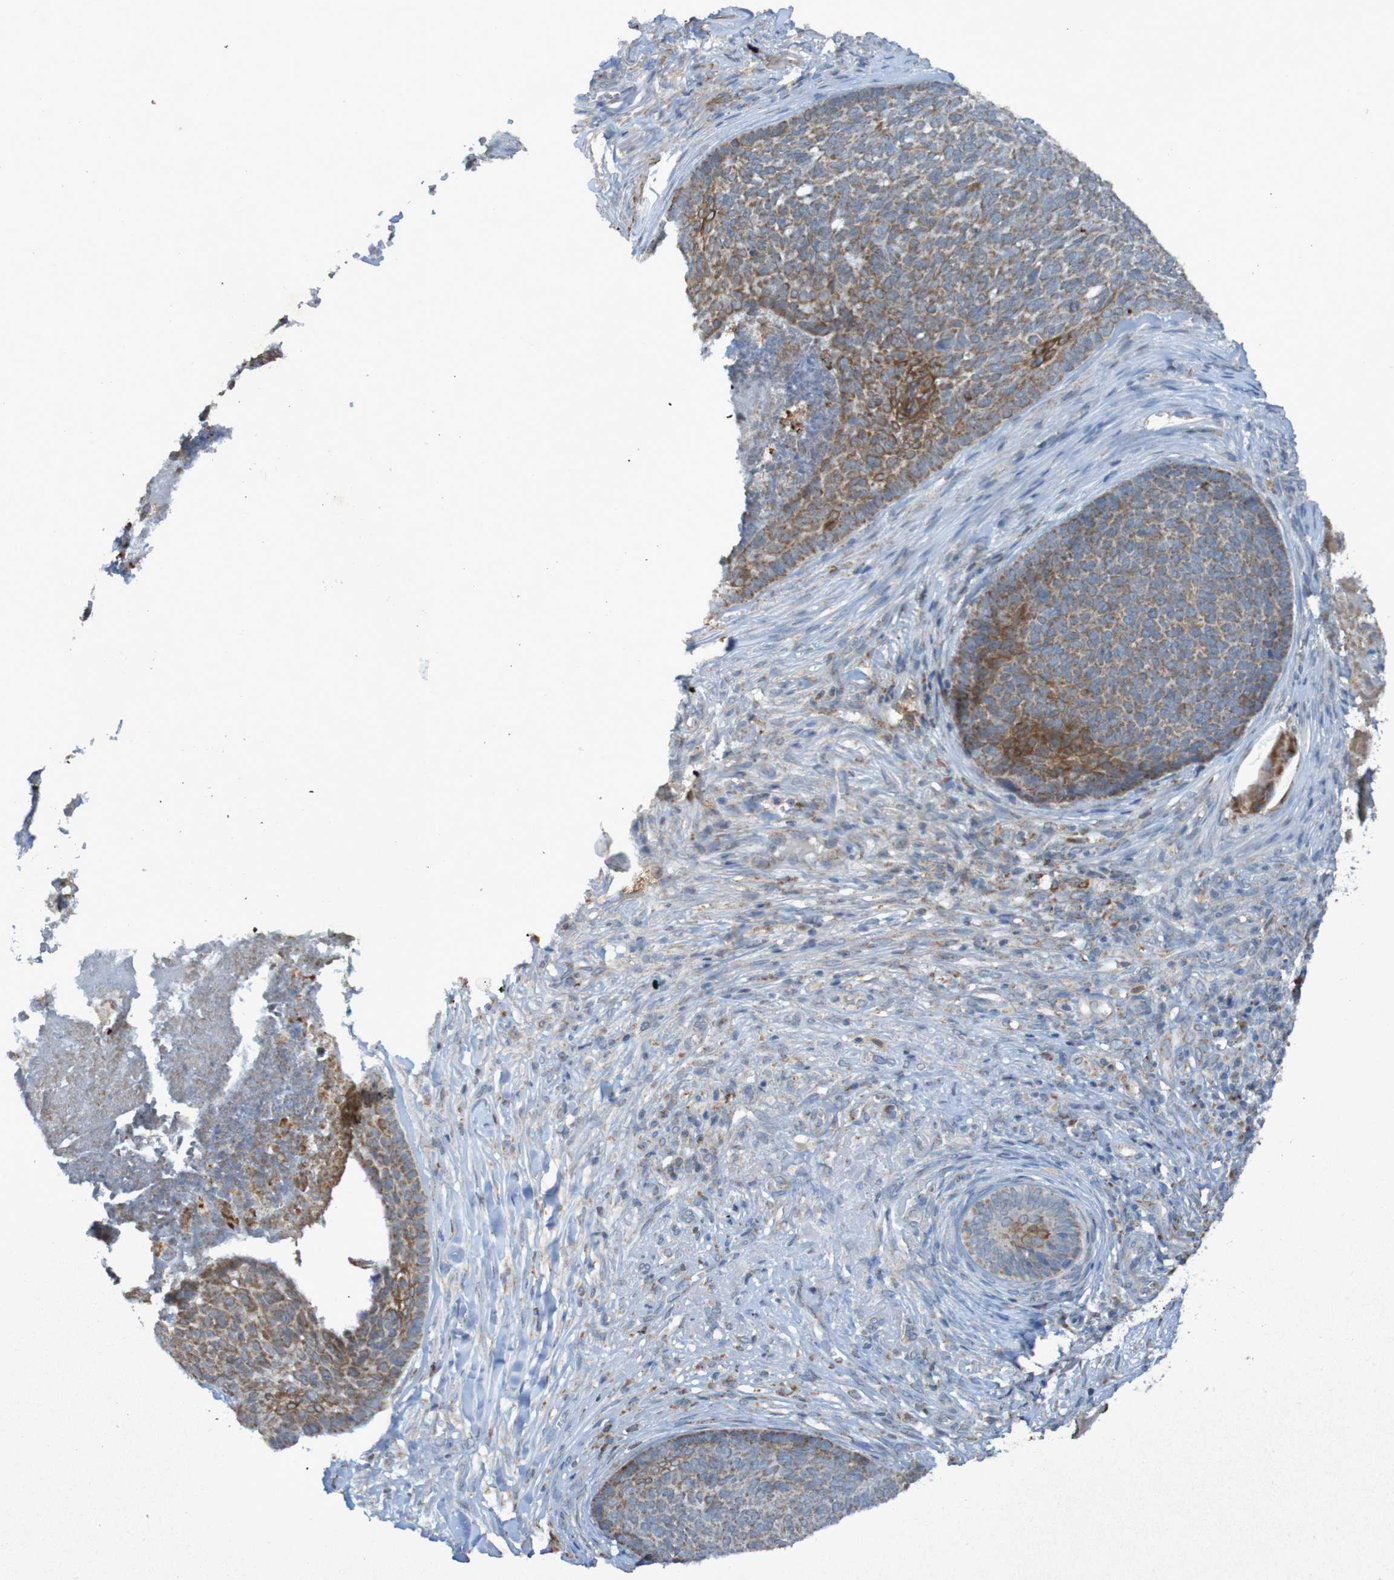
{"staining": {"intensity": "moderate", "quantity": "25%-75%", "location": "cytoplasmic/membranous"}, "tissue": "skin cancer", "cell_type": "Tumor cells", "image_type": "cancer", "snomed": [{"axis": "morphology", "description": "Basal cell carcinoma"}, {"axis": "topography", "description": "Skin"}], "caption": "Tumor cells display medium levels of moderate cytoplasmic/membranous expression in approximately 25%-75% of cells in skin basal cell carcinoma. Immunohistochemistry (ihc) stains the protein of interest in brown and the nuclei are stained blue.", "gene": "CCDC51", "patient": {"sex": "male", "age": 84}}